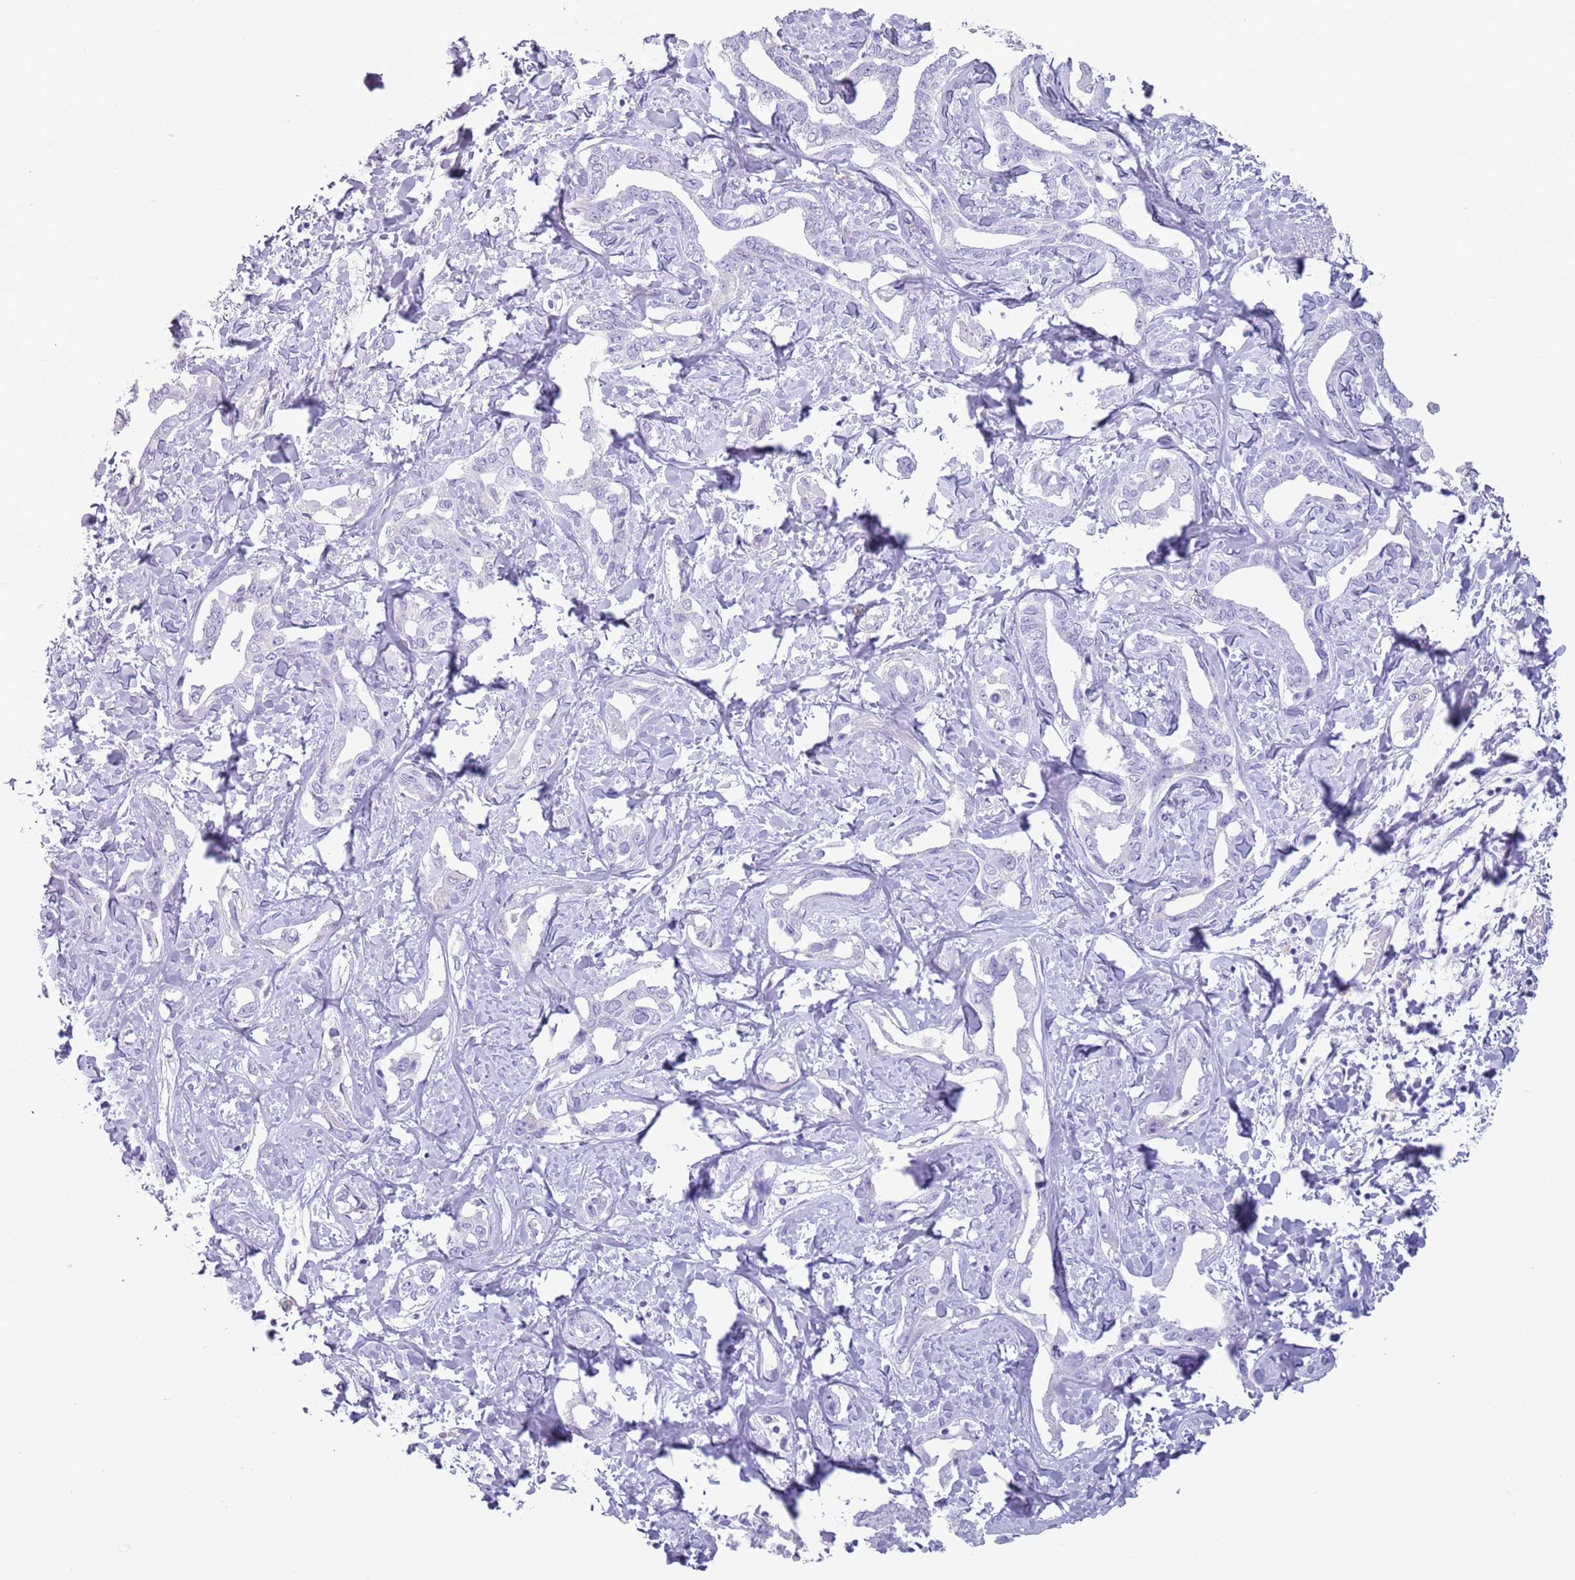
{"staining": {"intensity": "negative", "quantity": "none", "location": "none"}, "tissue": "liver cancer", "cell_type": "Tumor cells", "image_type": "cancer", "snomed": [{"axis": "morphology", "description": "Cholangiocarcinoma"}, {"axis": "topography", "description": "Liver"}], "caption": "Human cholangiocarcinoma (liver) stained for a protein using immunohistochemistry (IHC) demonstrates no positivity in tumor cells.", "gene": "HYOU1", "patient": {"sex": "male", "age": 59}}